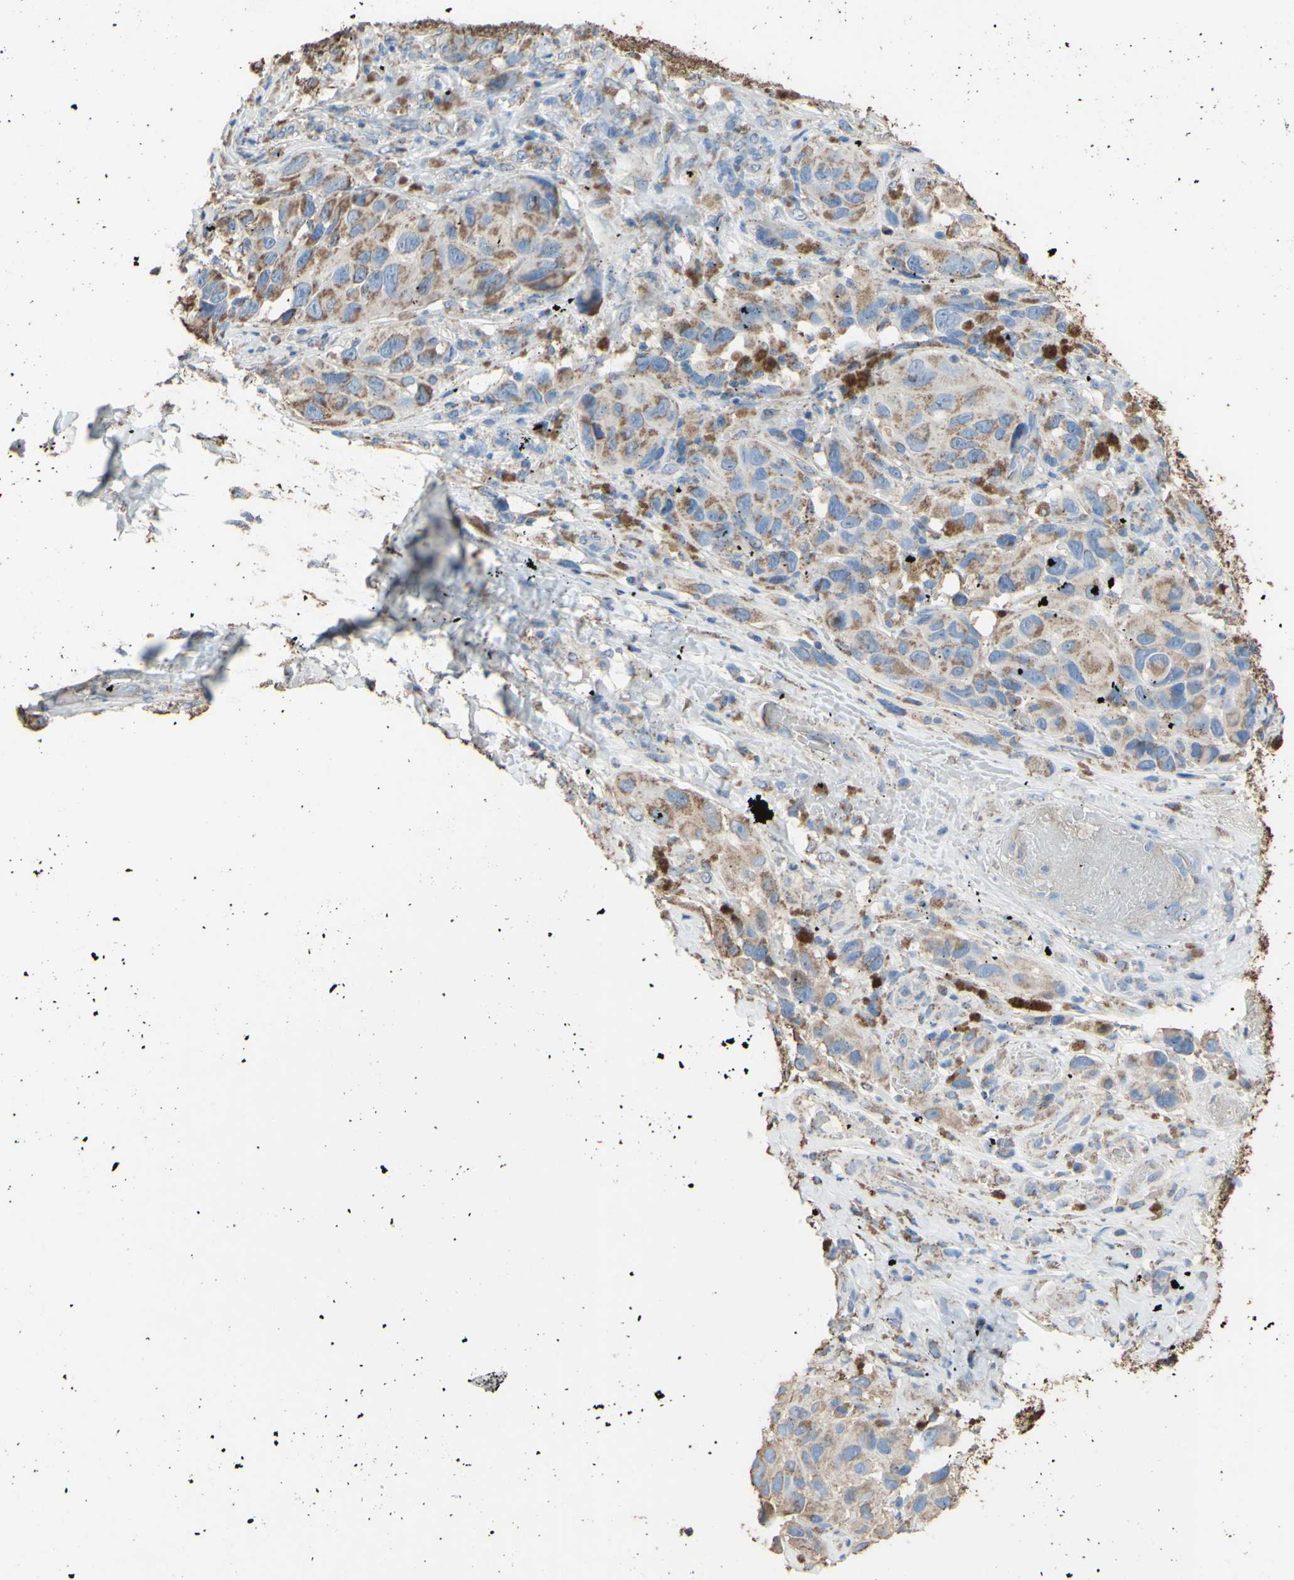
{"staining": {"intensity": "moderate", "quantity": "25%-75%", "location": "cytoplasmic/membranous"}, "tissue": "melanoma", "cell_type": "Tumor cells", "image_type": "cancer", "snomed": [{"axis": "morphology", "description": "Malignant melanoma, NOS"}, {"axis": "topography", "description": "Skin"}], "caption": "Melanoma tissue demonstrates moderate cytoplasmic/membranous staining in approximately 25%-75% of tumor cells", "gene": "CMKLR2", "patient": {"sex": "female", "age": 73}}